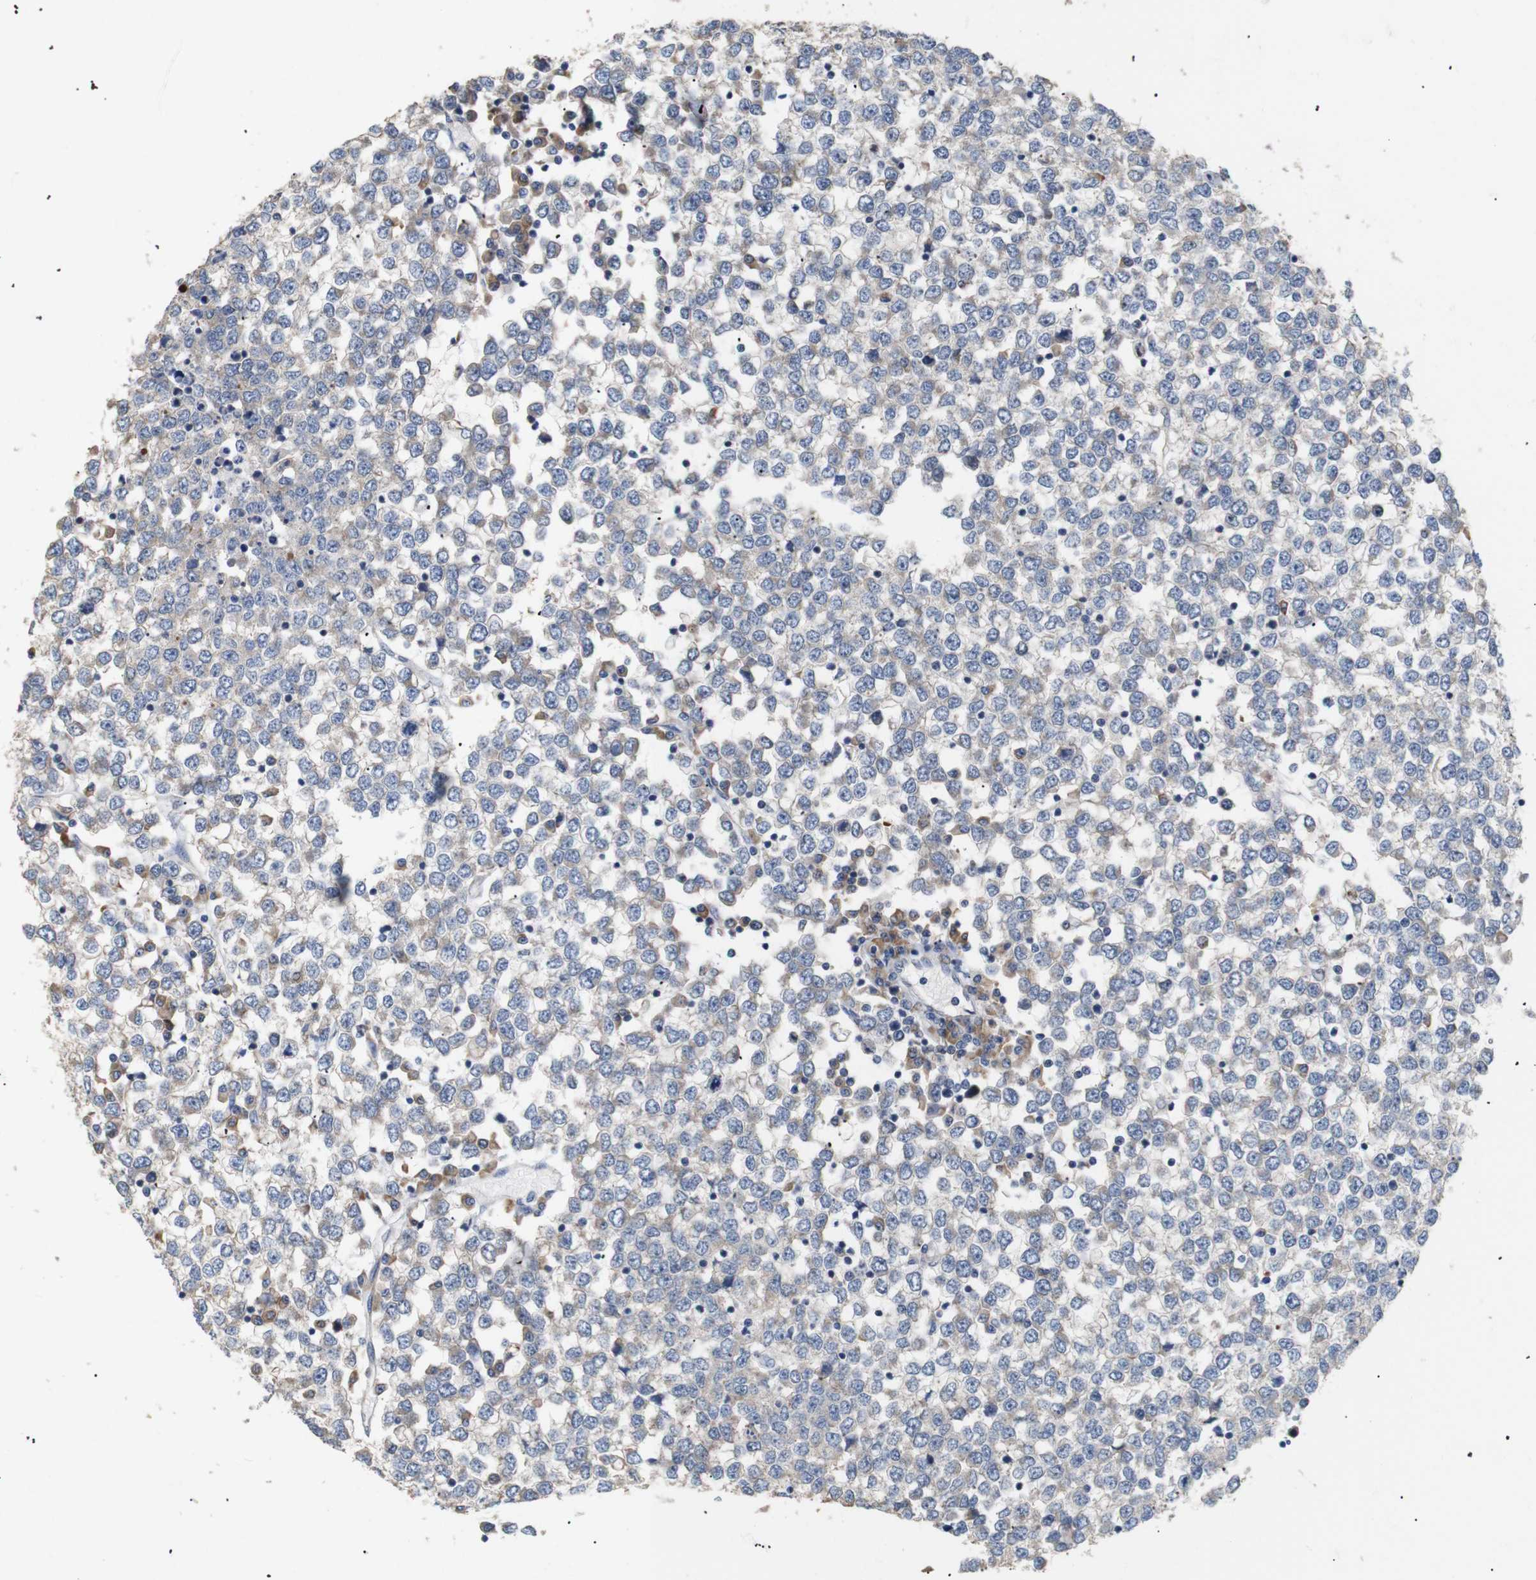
{"staining": {"intensity": "moderate", "quantity": "25%-75%", "location": "cytoplasmic/membranous"}, "tissue": "testis cancer", "cell_type": "Tumor cells", "image_type": "cancer", "snomed": [{"axis": "morphology", "description": "Seminoma, NOS"}, {"axis": "topography", "description": "Testis"}], "caption": "Seminoma (testis) tissue reveals moderate cytoplasmic/membranous positivity in about 25%-75% of tumor cells, visualized by immunohistochemistry. (brown staining indicates protein expression, while blue staining denotes nuclei).", "gene": "TRIM5", "patient": {"sex": "male", "age": 65}}